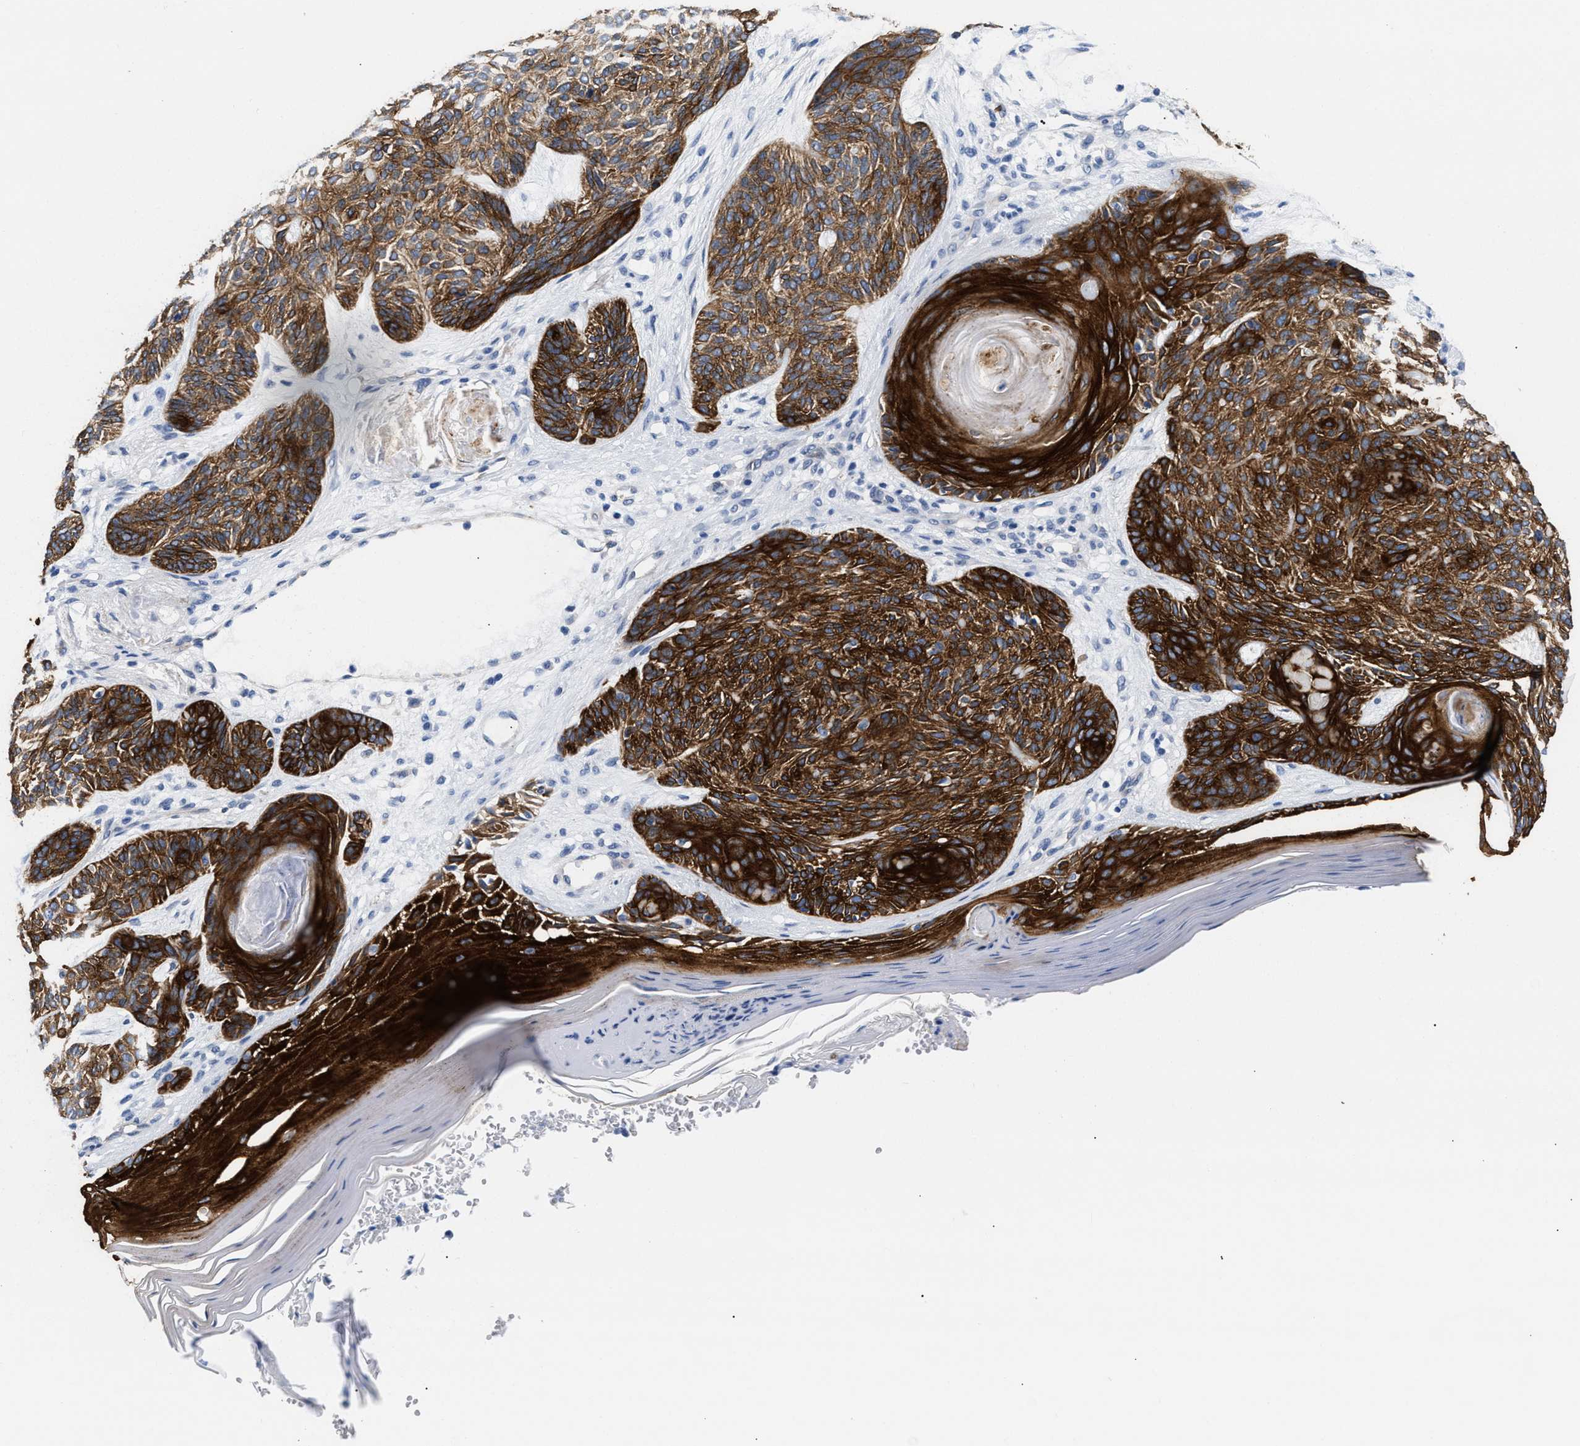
{"staining": {"intensity": "strong", "quantity": ">75%", "location": "cytoplasmic/membranous"}, "tissue": "skin cancer", "cell_type": "Tumor cells", "image_type": "cancer", "snomed": [{"axis": "morphology", "description": "Basal cell carcinoma"}, {"axis": "topography", "description": "Skin"}], "caption": "Immunohistochemical staining of skin cancer exhibits strong cytoplasmic/membranous protein expression in about >75% of tumor cells.", "gene": "TRIM29", "patient": {"sex": "male", "age": 55}}